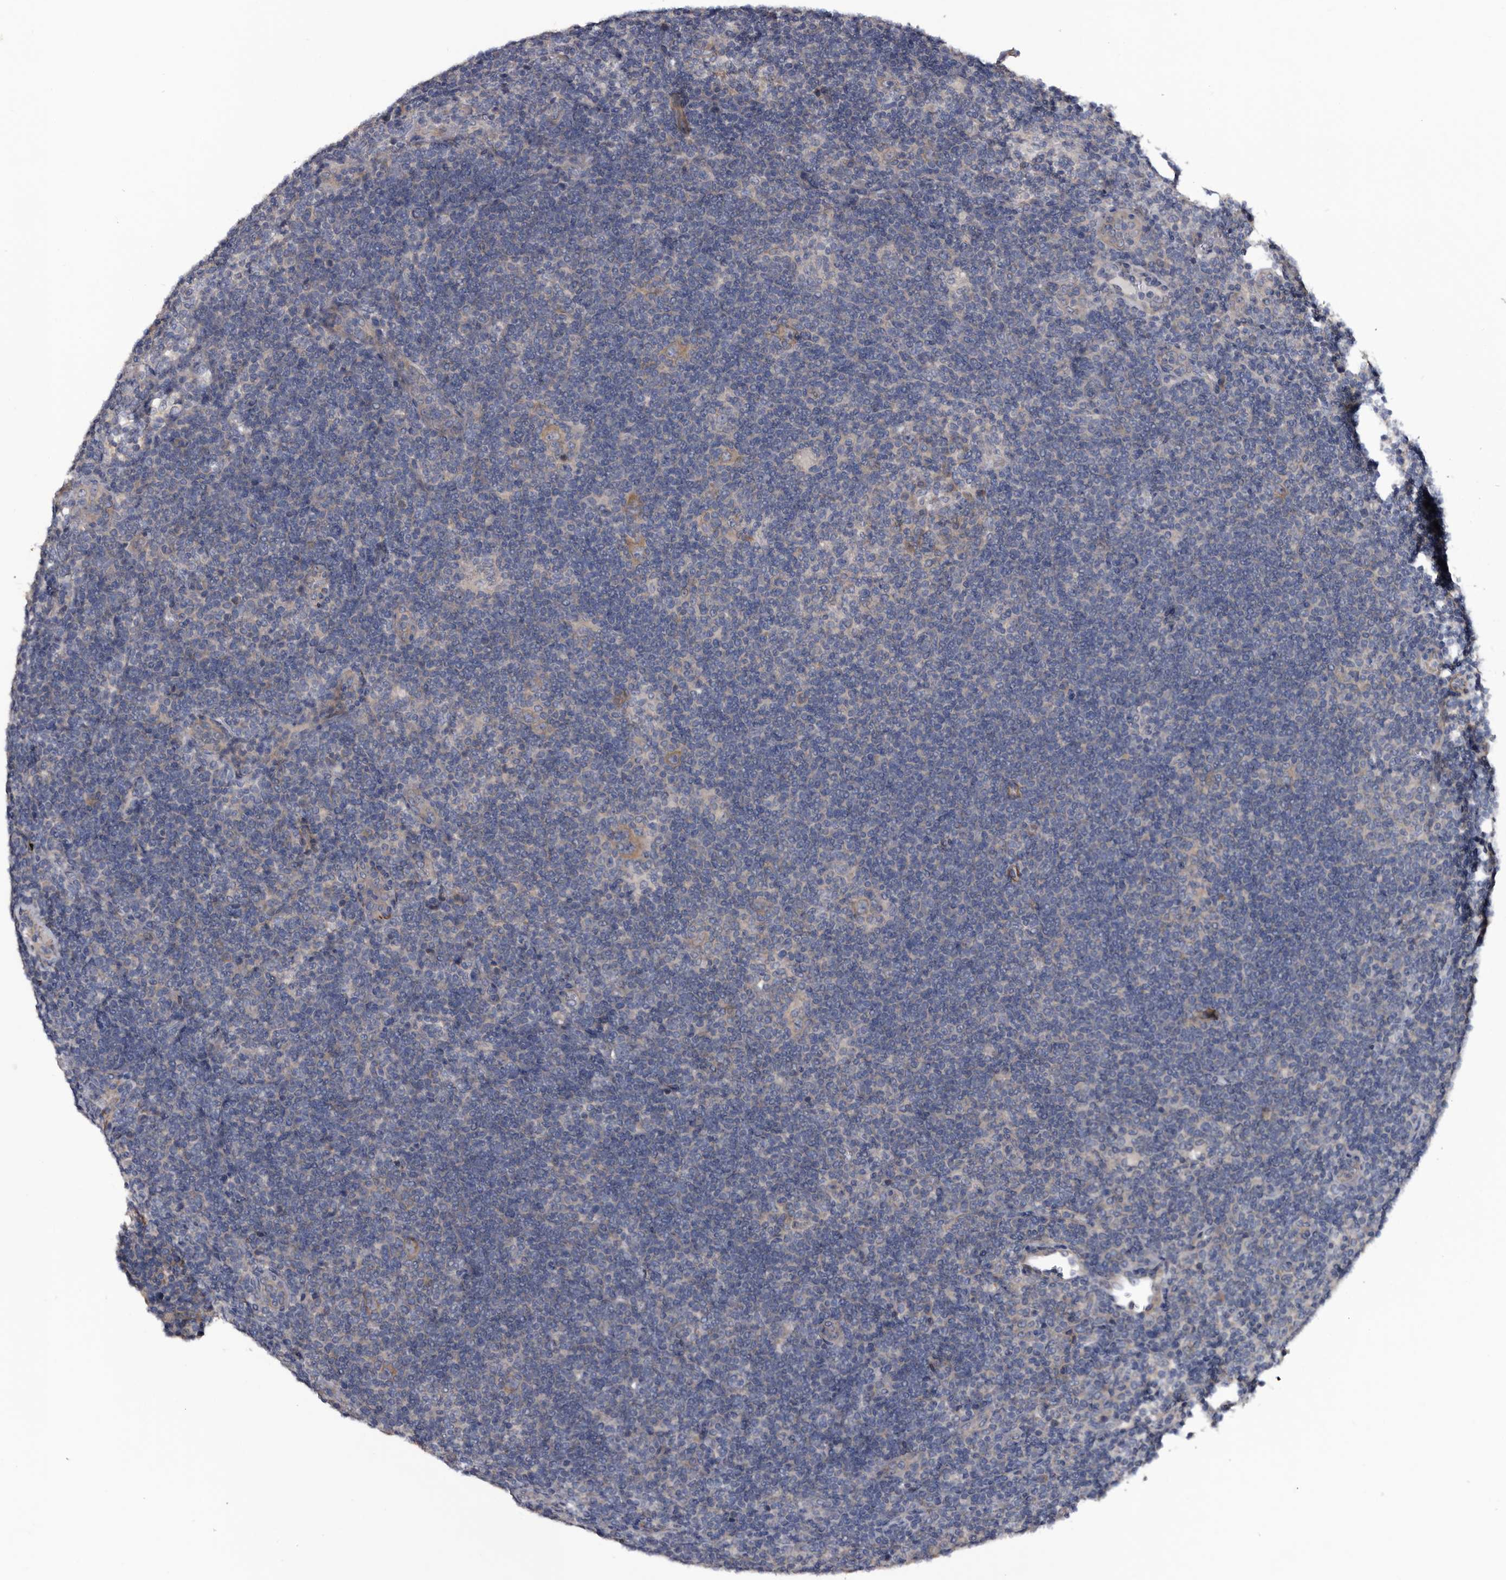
{"staining": {"intensity": "weak", "quantity": ">75%", "location": "cytoplasmic/membranous"}, "tissue": "lymphoma", "cell_type": "Tumor cells", "image_type": "cancer", "snomed": [{"axis": "morphology", "description": "Hodgkin's disease, NOS"}, {"axis": "topography", "description": "Lymph node"}], "caption": "This histopathology image displays Hodgkin's disease stained with immunohistochemistry (IHC) to label a protein in brown. The cytoplasmic/membranous of tumor cells show weak positivity for the protein. Nuclei are counter-stained blue.", "gene": "IARS1", "patient": {"sex": "female", "age": 57}}